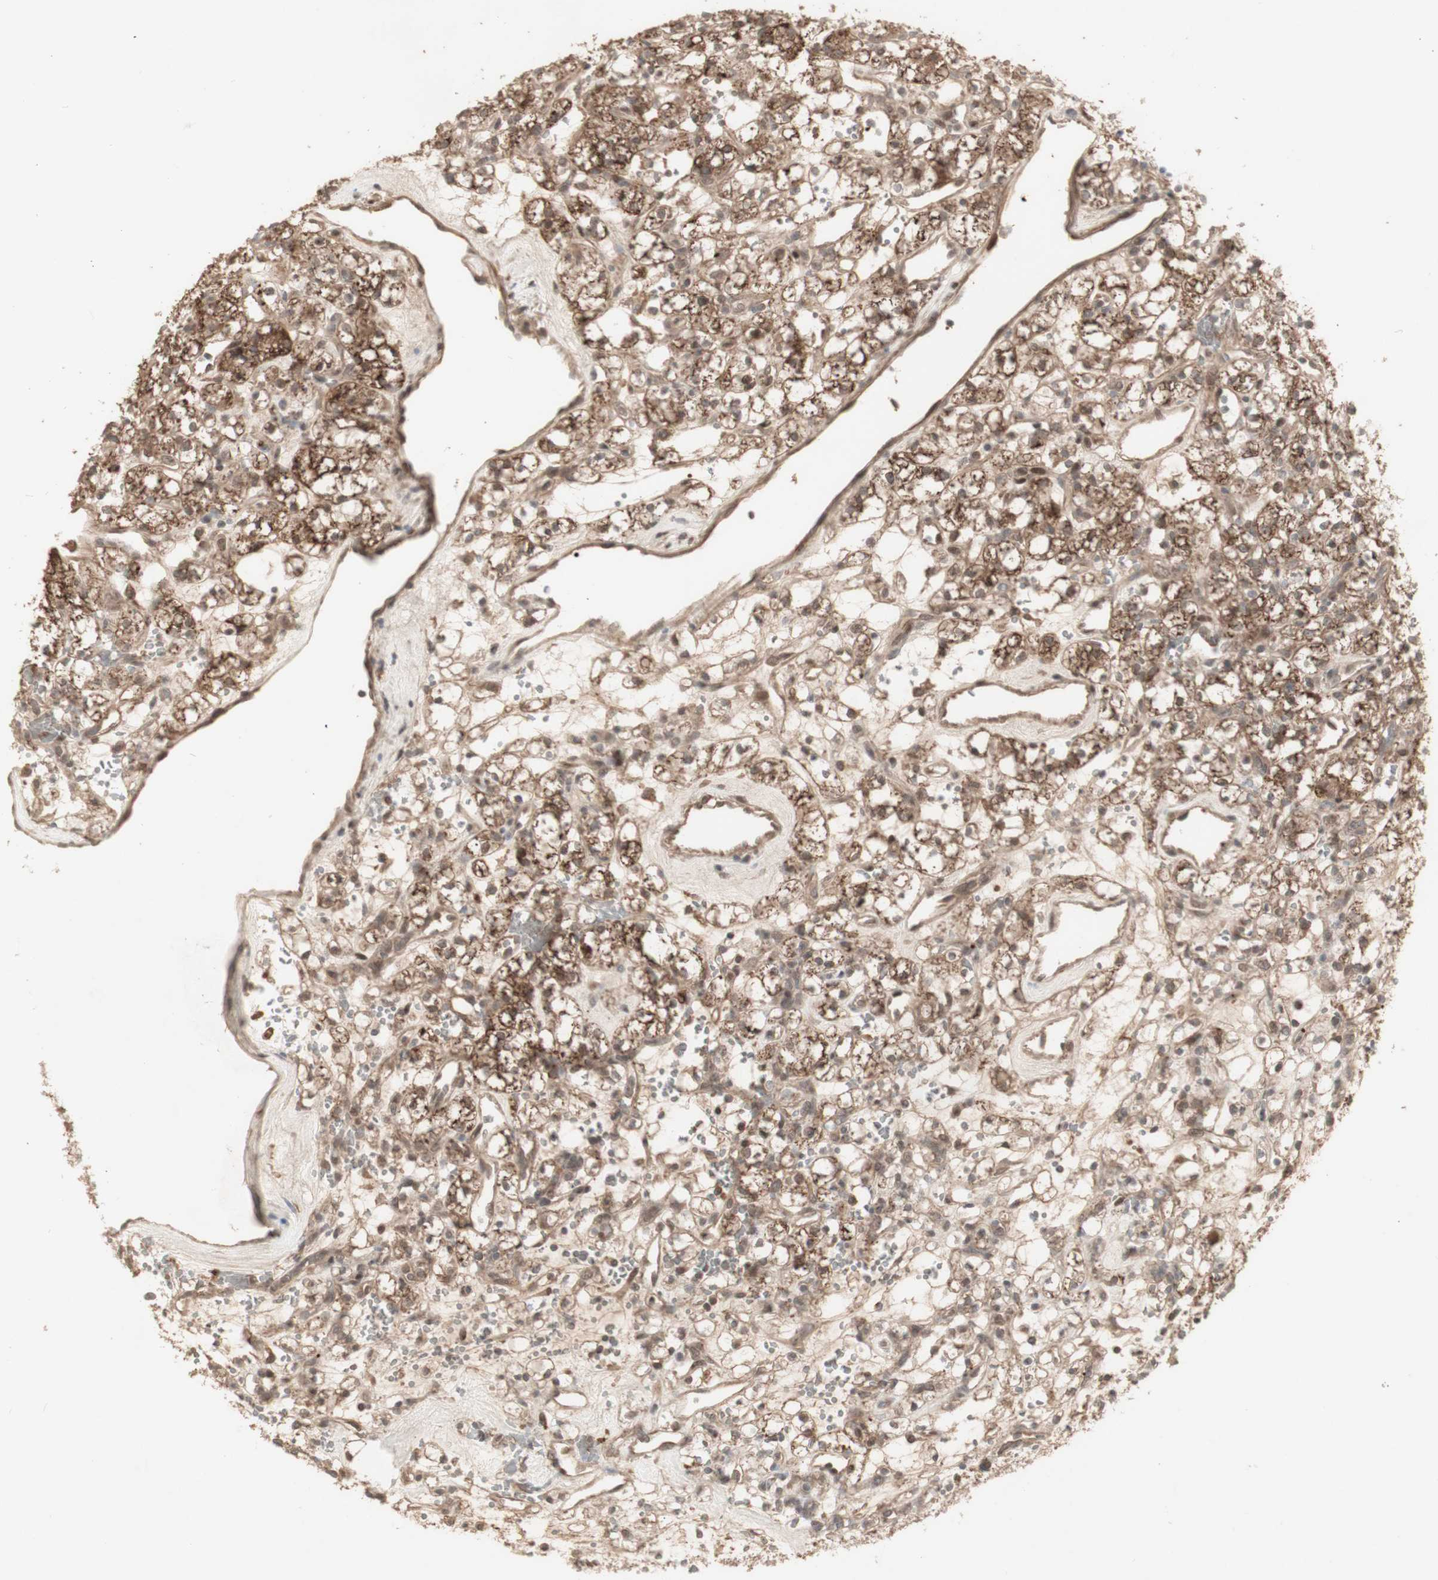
{"staining": {"intensity": "moderate", "quantity": ">75%", "location": "cytoplasmic/membranous,nuclear"}, "tissue": "renal cancer", "cell_type": "Tumor cells", "image_type": "cancer", "snomed": [{"axis": "morphology", "description": "Adenocarcinoma, NOS"}, {"axis": "topography", "description": "Kidney"}], "caption": "An image showing moderate cytoplasmic/membranous and nuclear staining in about >75% of tumor cells in renal cancer (adenocarcinoma), as visualized by brown immunohistochemical staining.", "gene": "ALOX12", "patient": {"sex": "female", "age": 60}}